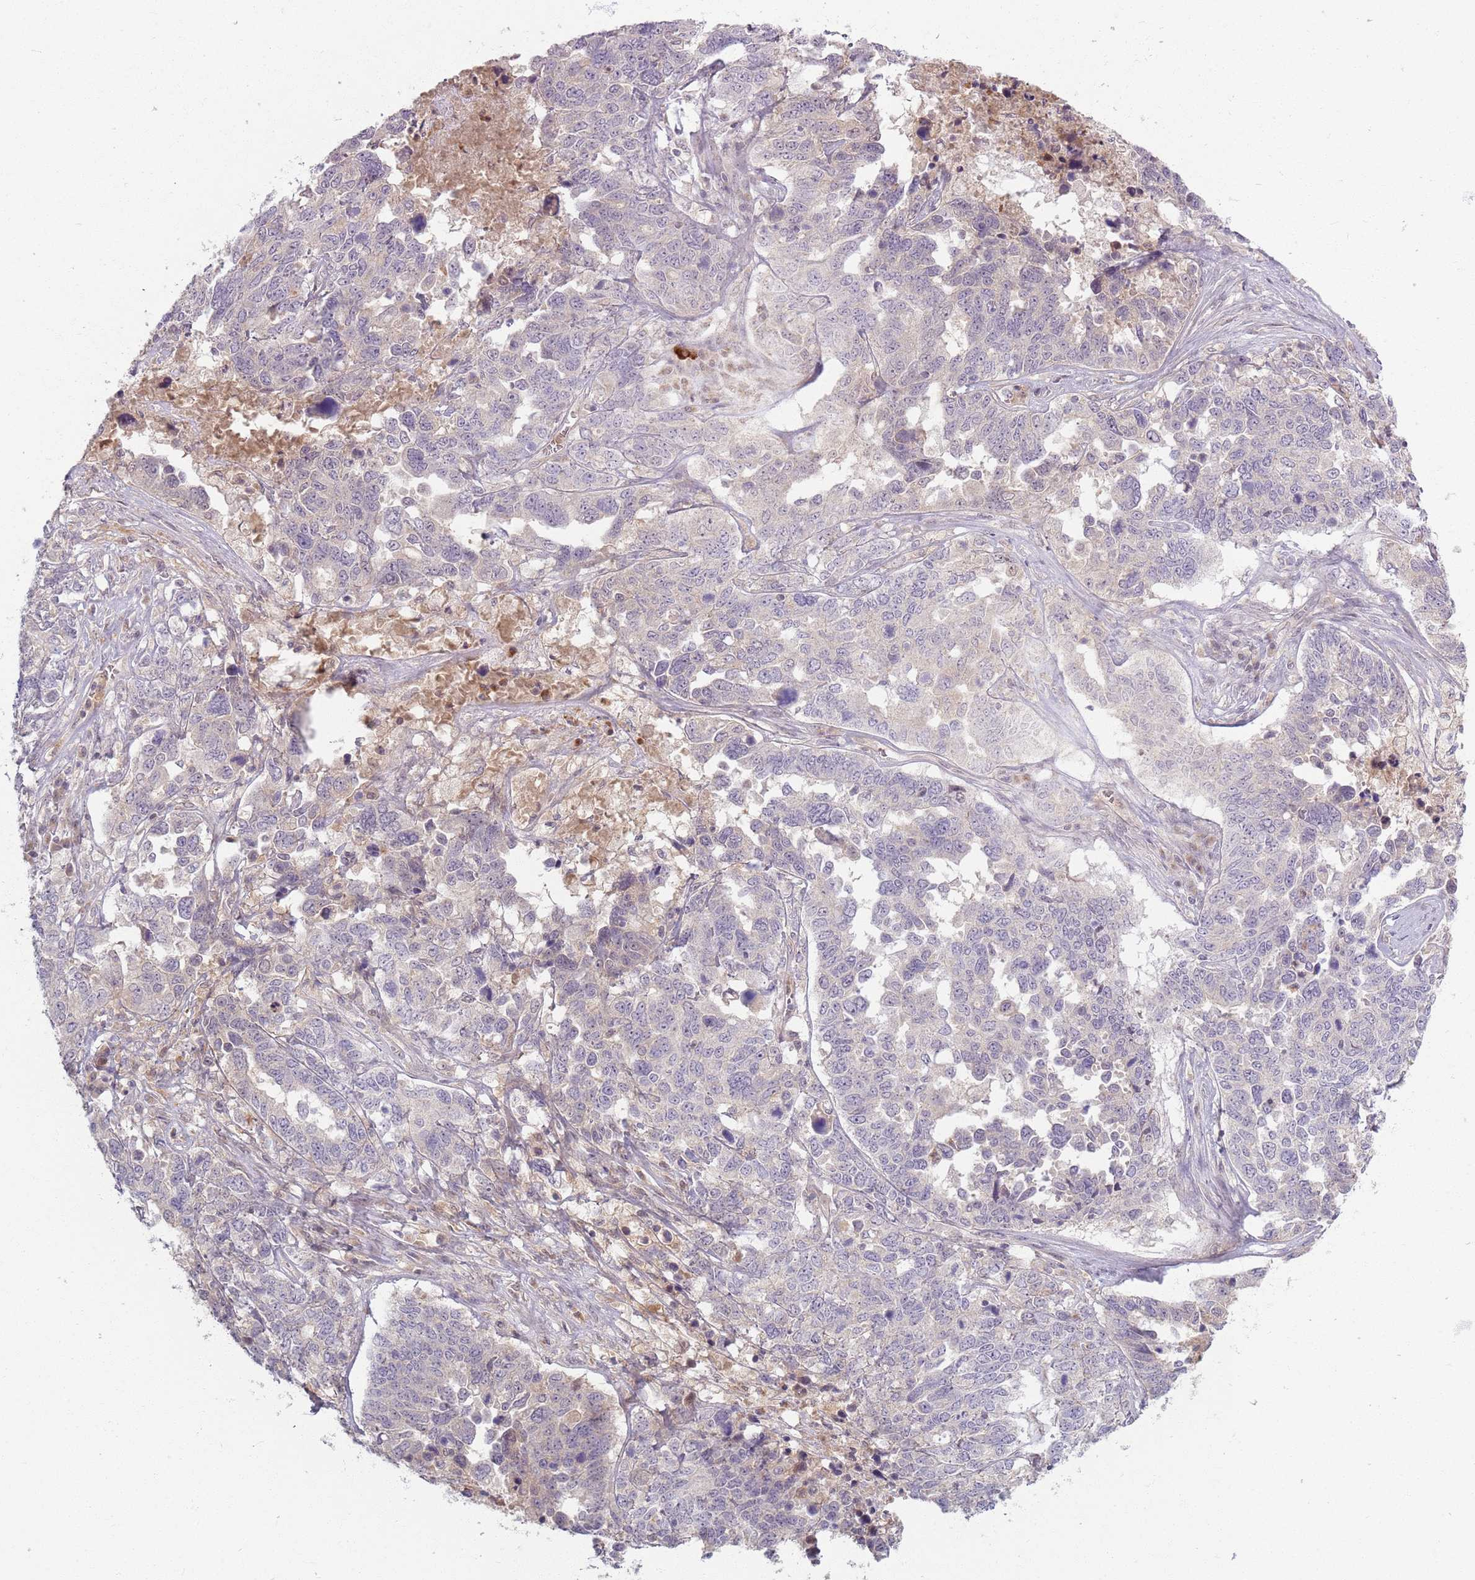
{"staining": {"intensity": "negative", "quantity": "none", "location": "none"}, "tissue": "ovarian cancer", "cell_type": "Tumor cells", "image_type": "cancer", "snomed": [{"axis": "morphology", "description": "Carcinoma, endometroid"}, {"axis": "topography", "description": "Ovary"}], "caption": "Tumor cells are negative for protein expression in human ovarian endometroid carcinoma.", "gene": "ZDHHC2", "patient": {"sex": "female", "age": 62}}